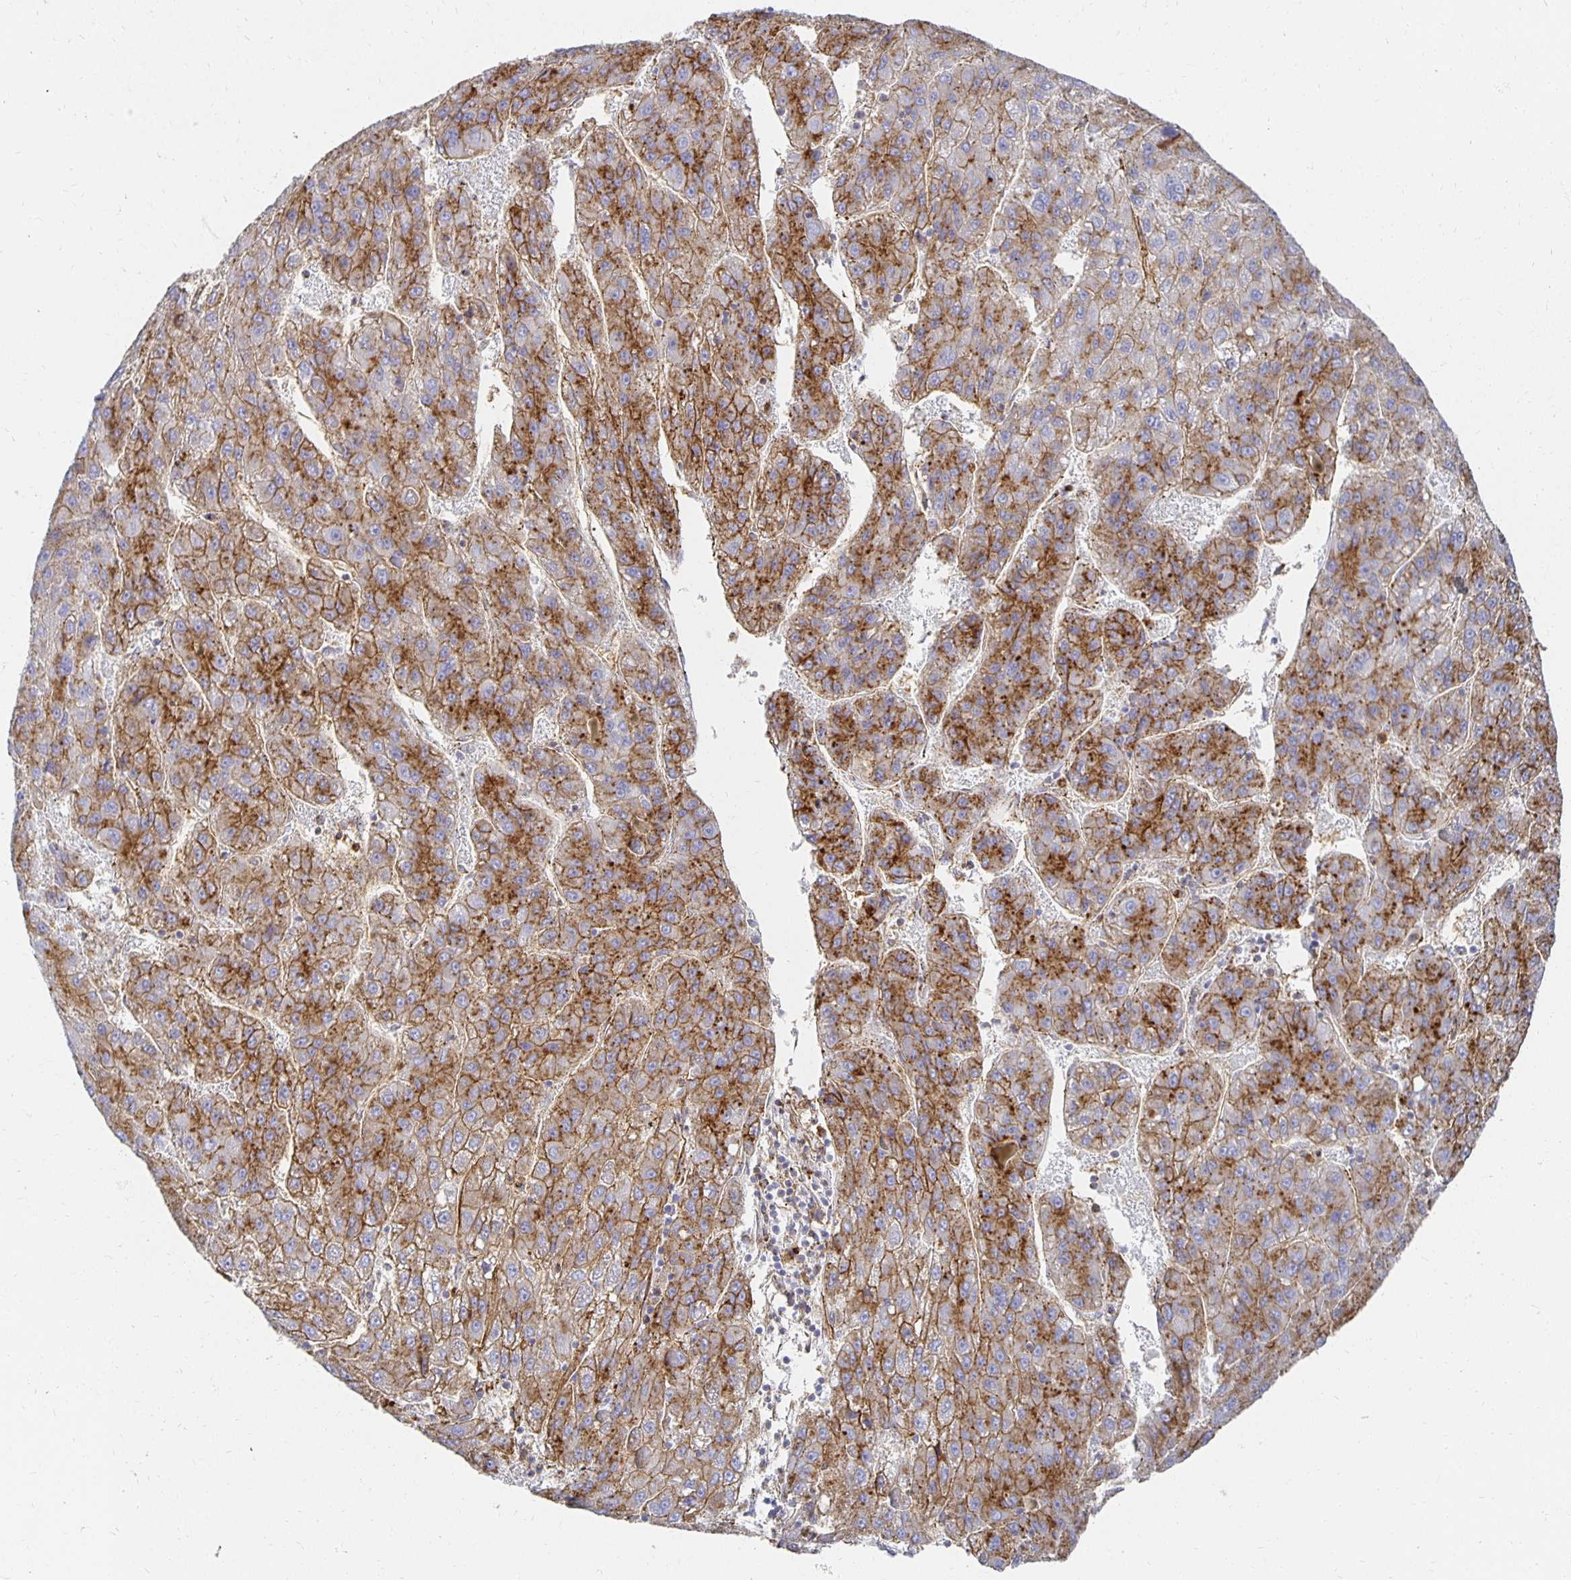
{"staining": {"intensity": "strong", "quantity": ">75%", "location": "cytoplasmic/membranous"}, "tissue": "liver cancer", "cell_type": "Tumor cells", "image_type": "cancer", "snomed": [{"axis": "morphology", "description": "Carcinoma, Hepatocellular, NOS"}, {"axis": "topography", "description": "Liver"}], "caption": "Immunohistochemical staining of liver cancer reveals high levels of strong cytoplasmic/membranous protein staining in about >75% of tumor cells. The protein is stained brown, and the nuclei are stained in blue (DAB IHC with brightfield microscopy, high magnification).", "gene": "TAAR1", "patient": {"sex": "female", "age": 82}}